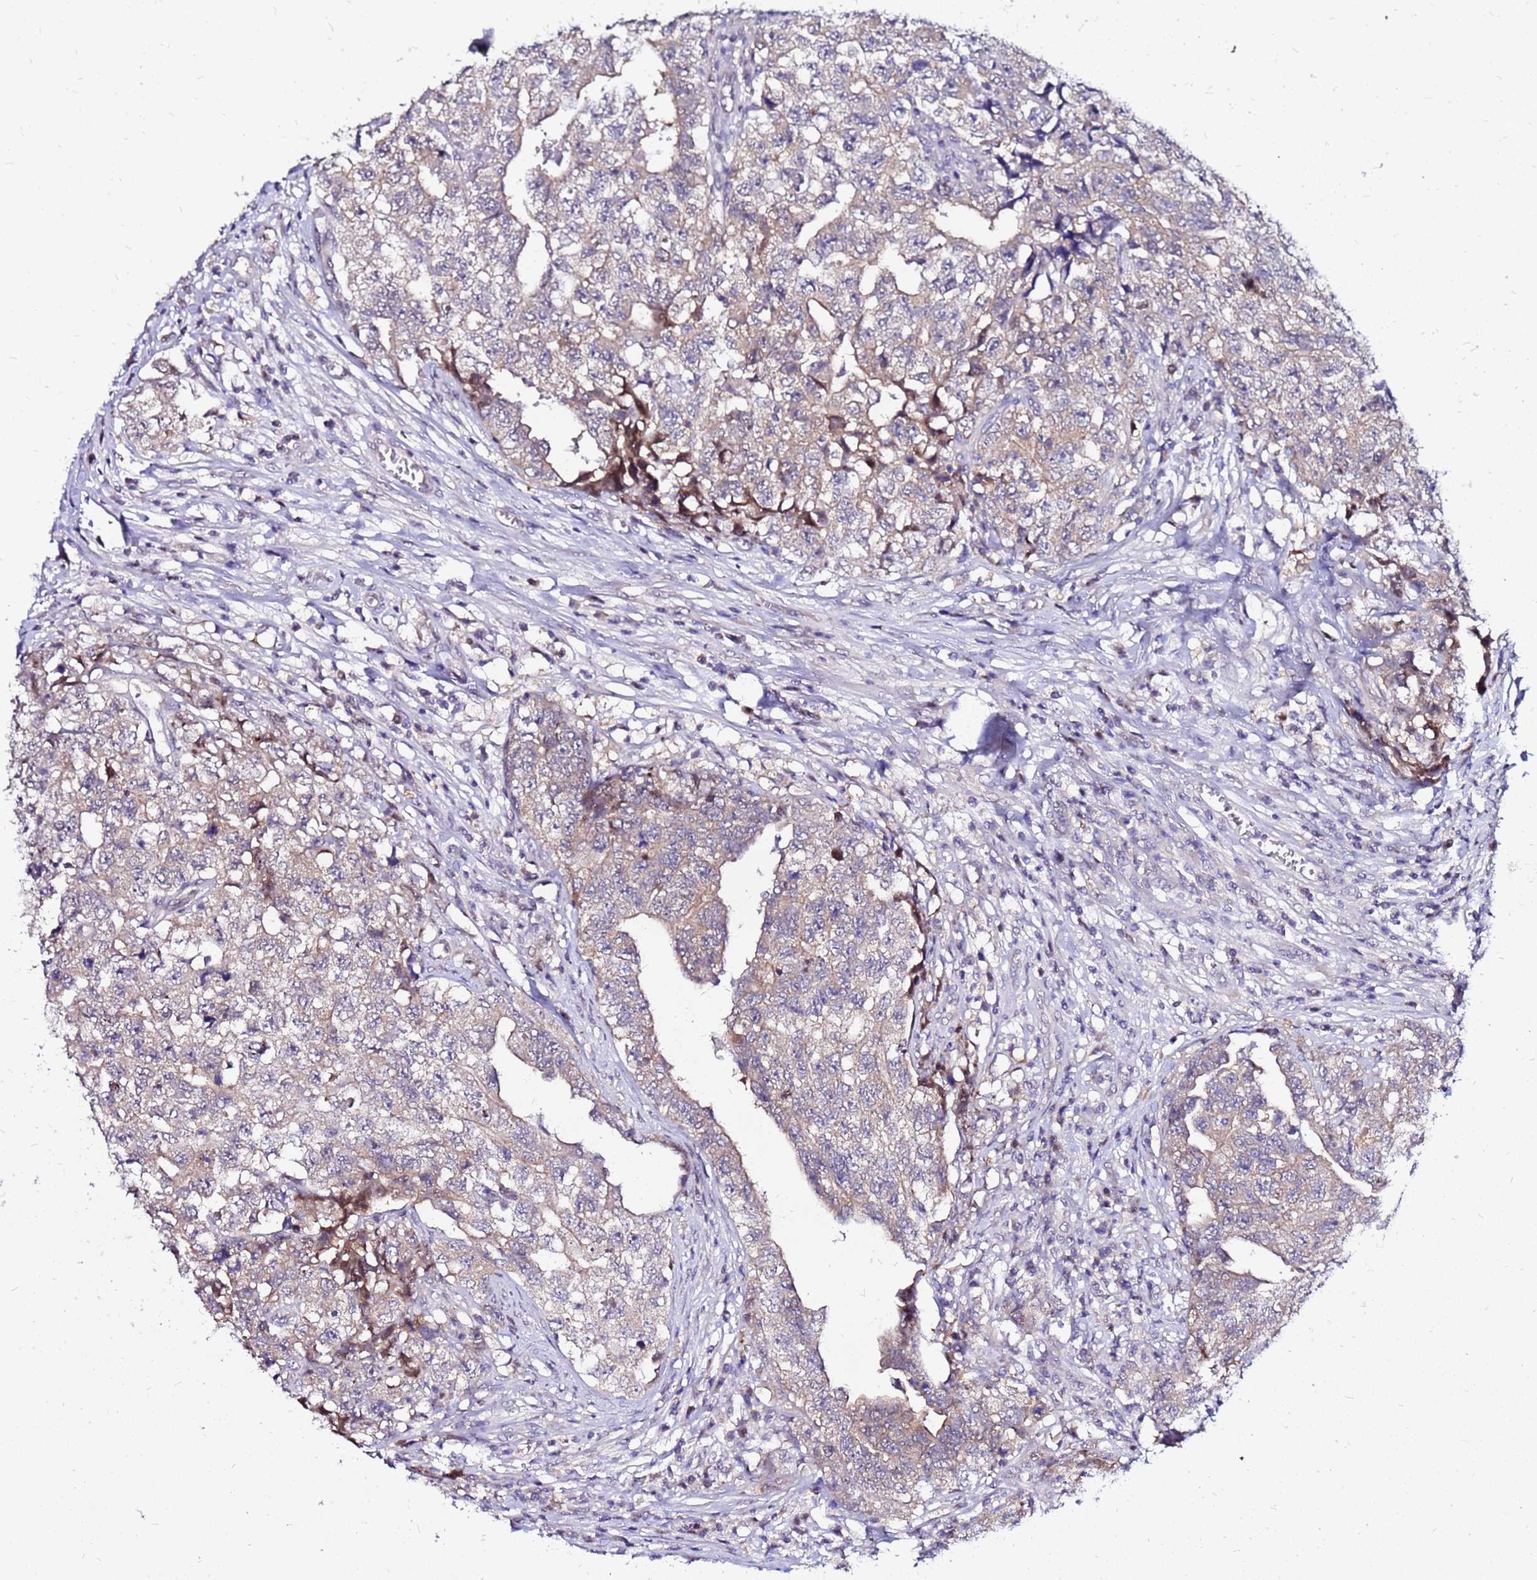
{"staining": {"intensity": "weak", "quantity": "25%-75%", "location": "cytoplasmic/membranous"}, "tissue": "testis cancer", "cell_type": "Tumor cells", "image_type": "cancer", "snomed": [{"axis": "morphology", "description": "Carcinoma, Embryonal, NOS"}, {"axis": "topography", "description": "Testis"}], "caption": "Immunohistochemical staining of human testis embryonal carcinoma displays low levels of weak cytoplasmic/membranous protein staining in approximately 25%-75% of tumor cells.", "gene": "ARHGEF5", "patient": {"sex": "male", "age": 31}}